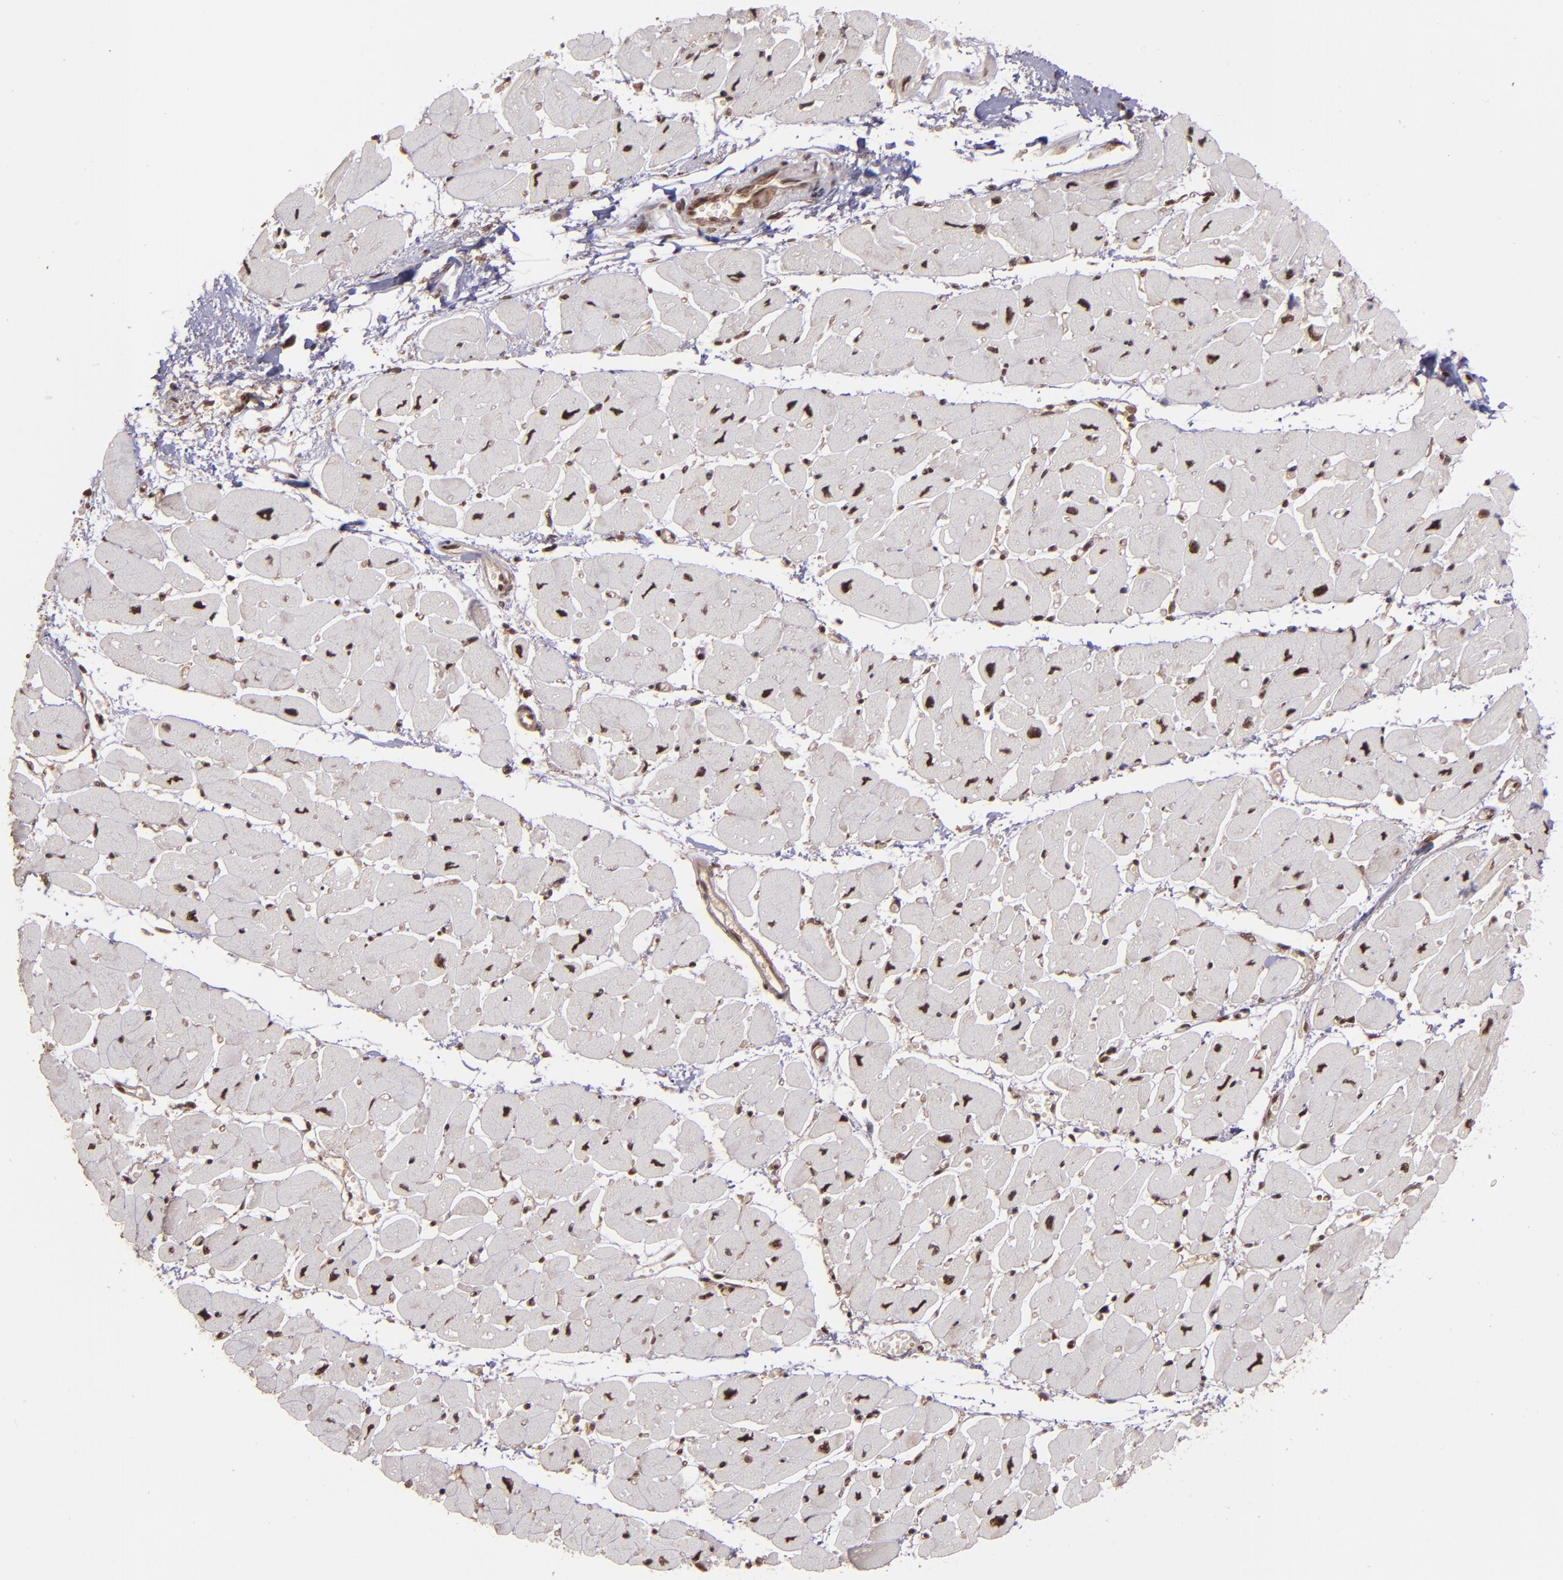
{"staining": {"intensity": "moderate", "quantity": ">75%", "location": "nuclear"}, "tissue": "heart muscle", "cell_type": "Cardiomyocytes", "image_type": "normal", "snomed": [{"axis": "morphology", "description": "Normal tissue, NOS"}, {"axis": "topography", "description": "Heart"}], "caption": "High-power microscopy captured an immunohistochemistry (IHC) image of unremarkable heart muscle, revealing moderate nuclear staining in about >75% of cardiomyocytes. The staining is performed using DAB (3,3'-diaminobenzidine) brown chromogen to label protein expression. The nuclei are counter-stained blue using hematoxylin.", "gene": "PQBP1", "patient": {"sex": "female", "age": 54}}